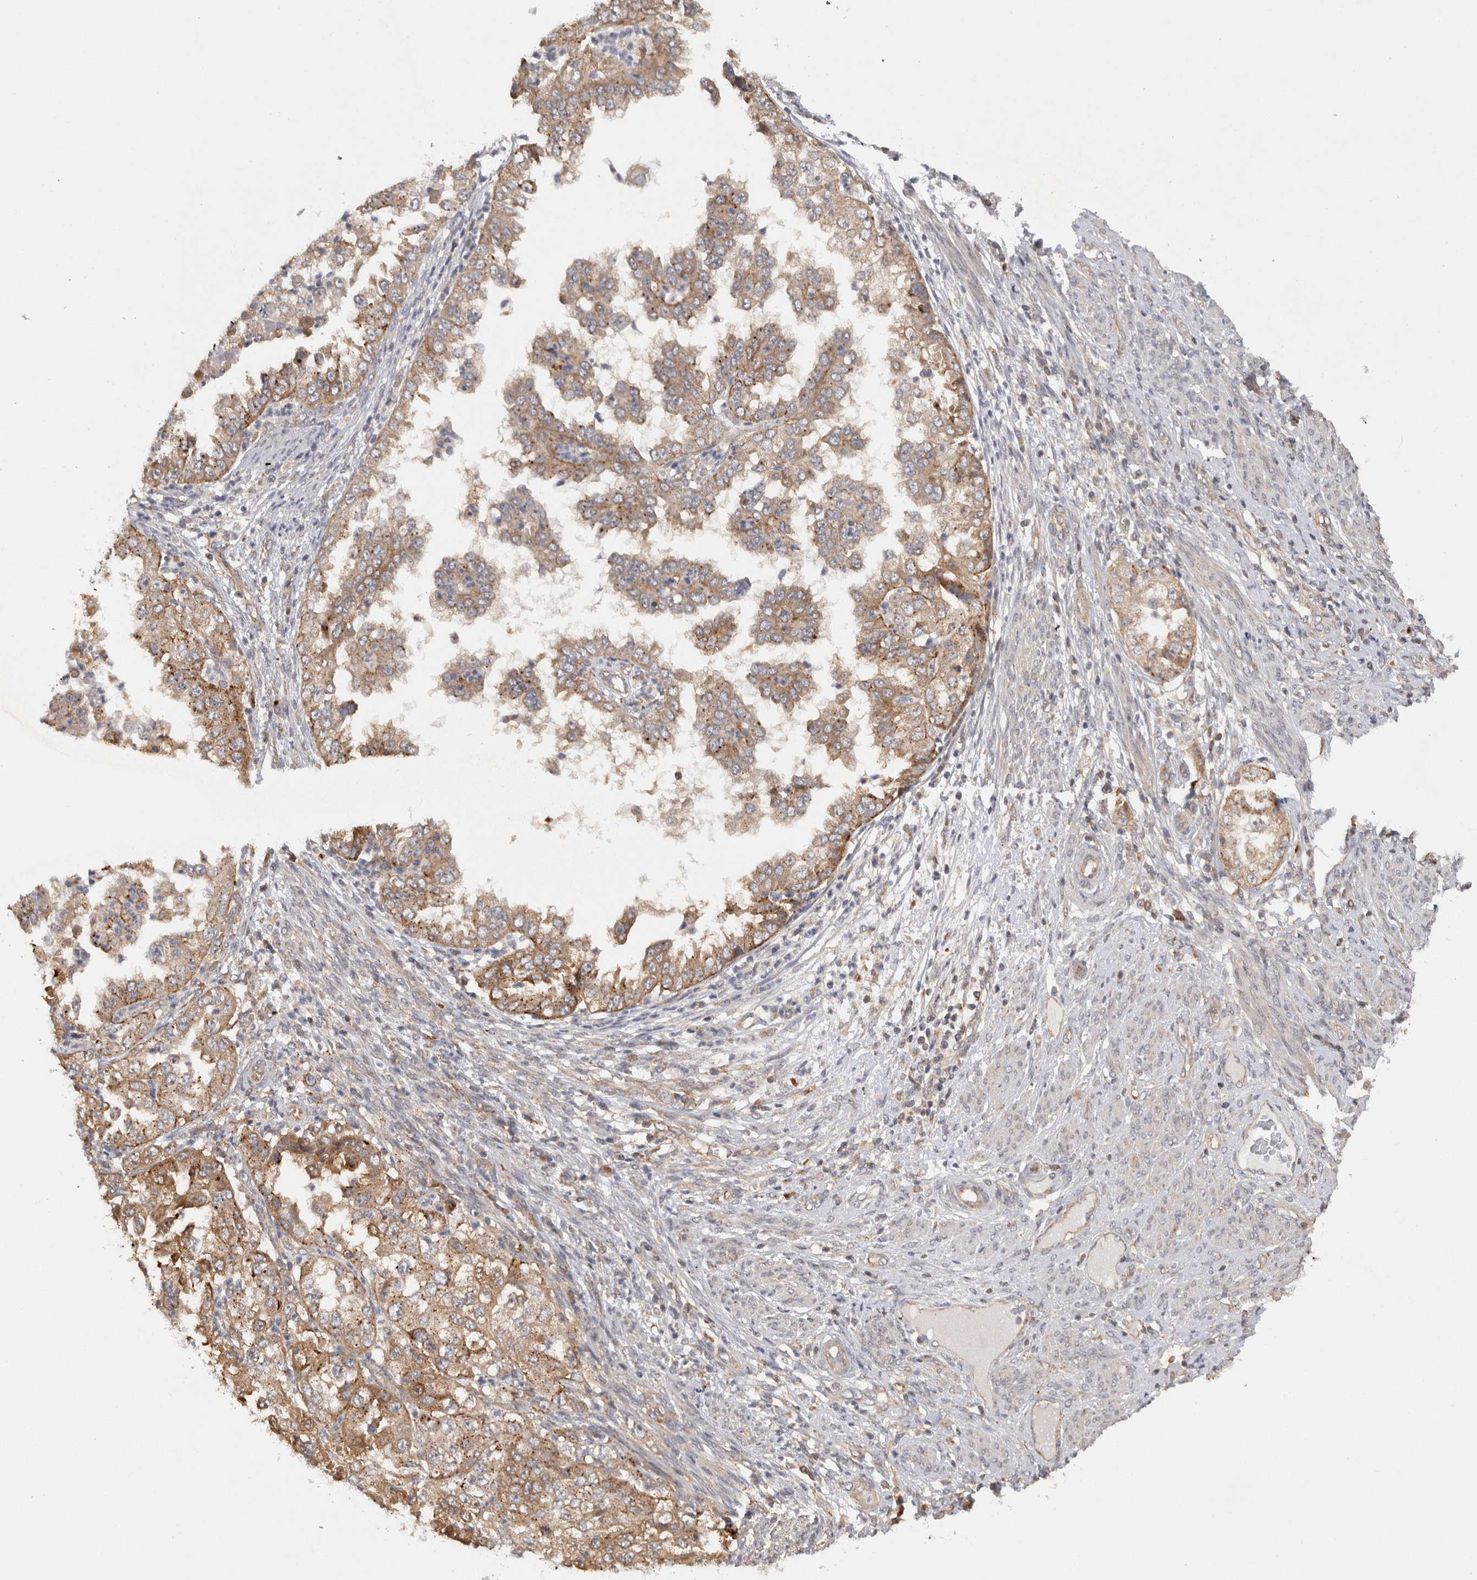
{"staining": {"intensity": "moderate", "quantity": "25%-75%", "location": "cytoplasmic/membranous"}, "tissue": "endometrial cancer", "cell_type": "Tumor cells", "image_type": "cancer", "snomed": [{"axis": "morphology", "description": "Adenocarcinoma, NOS"}, {"axis": "topography", "description": "Endometrium"}], "caption": "Human adenocarcinoma (endometrial) stained with a protein marker displays moderate staining in tumor cells.", "gene": "ACAT2", "patient": {"sex": "female", "age": 85}}